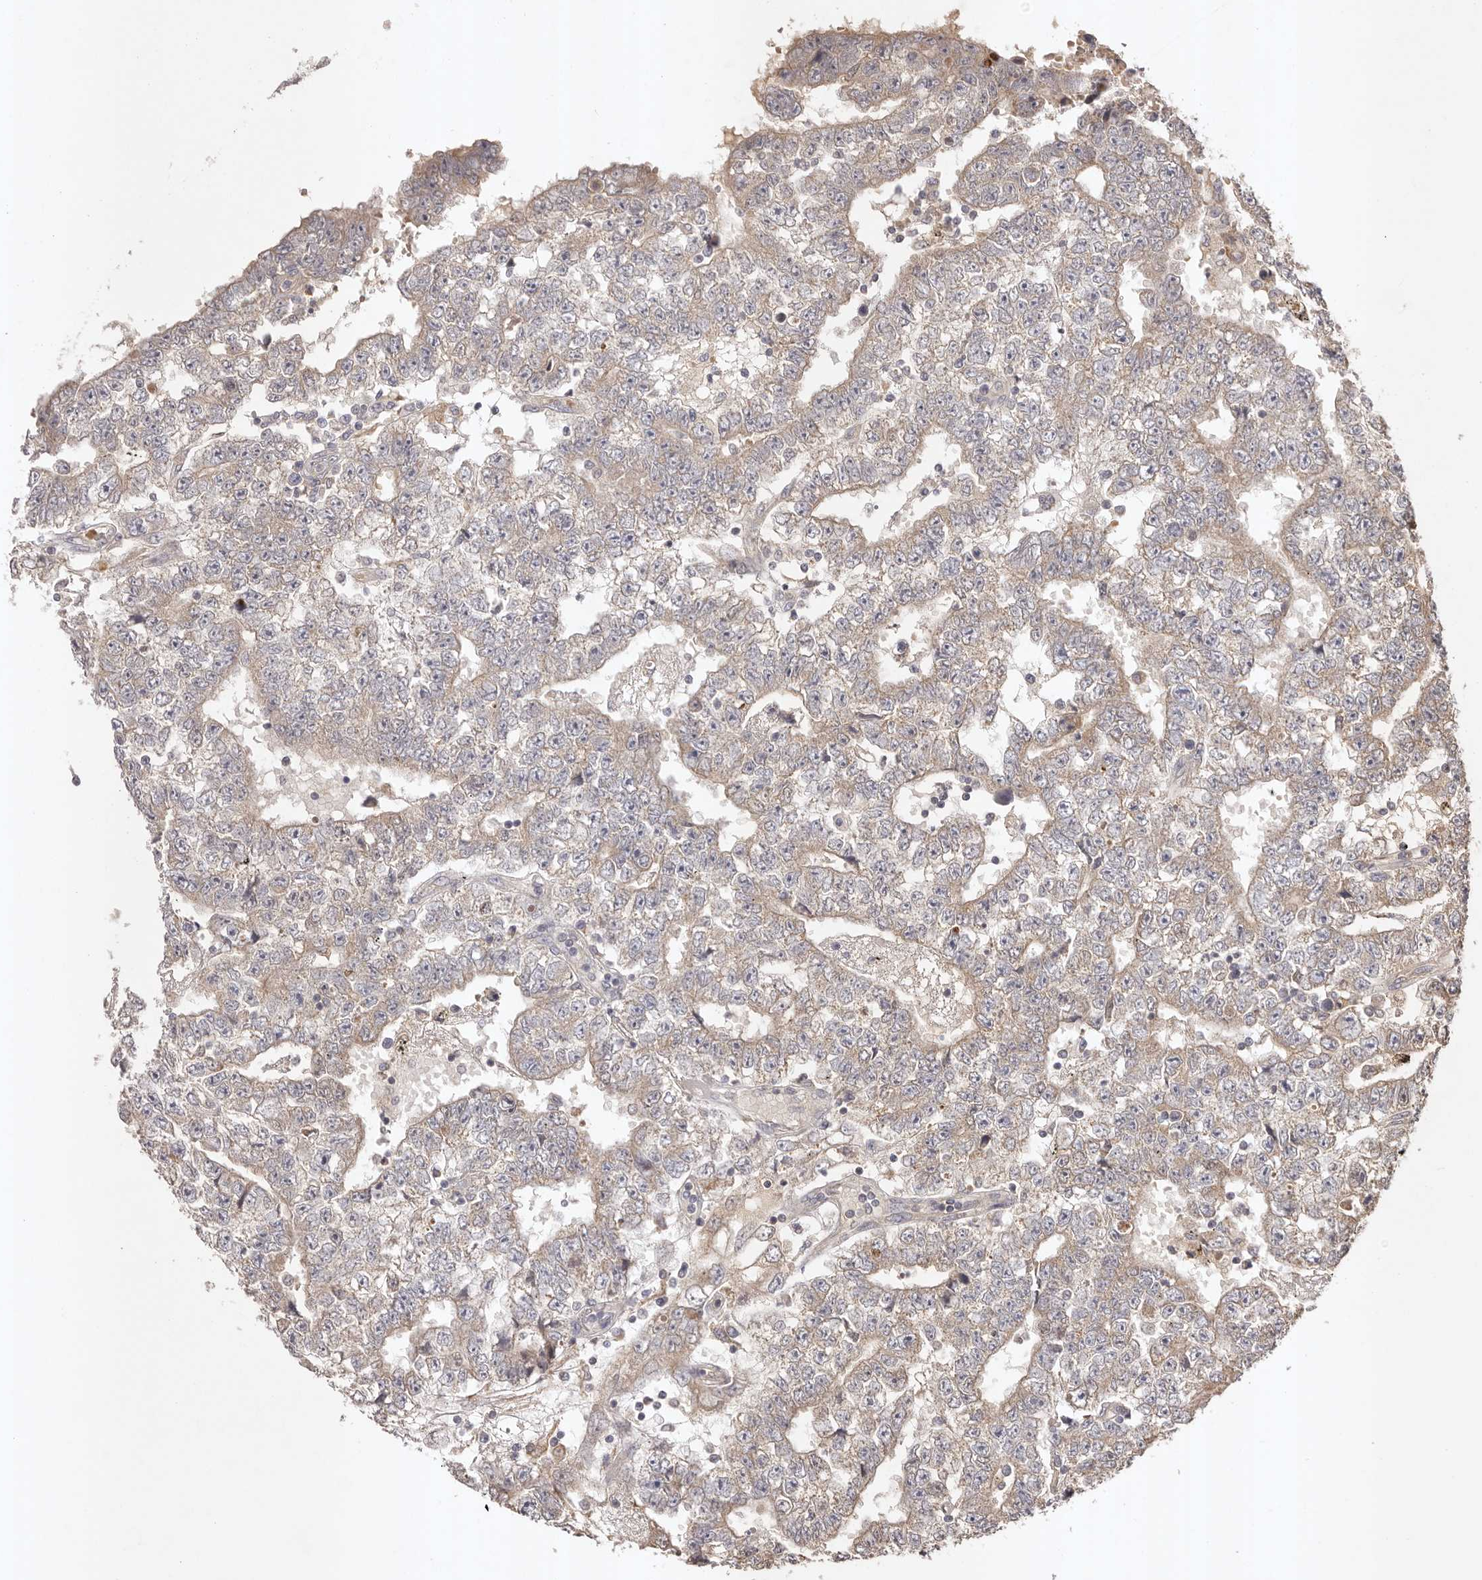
{"staining": {"intensity": "weak", "quantity": ">75%", "location": "cytoplasmic/membranous"}, "tissue": "testis cancer", "cell_type": "Tumor cells", "image_type": "cancer", "snomed": [{"axis": "morphology", "description": "Carcinoma, Embryonal, NOS"}, {"axis": "topography", "description": "Testis"}], "caption": "Protein staining reveals weak cytoplasmic/membranous staining in approximately >75% of tumor cells in testis cancer (embryonal carcinoma).", "gene": "UBR2", "patient": {"sex": "male", "age": 25}}